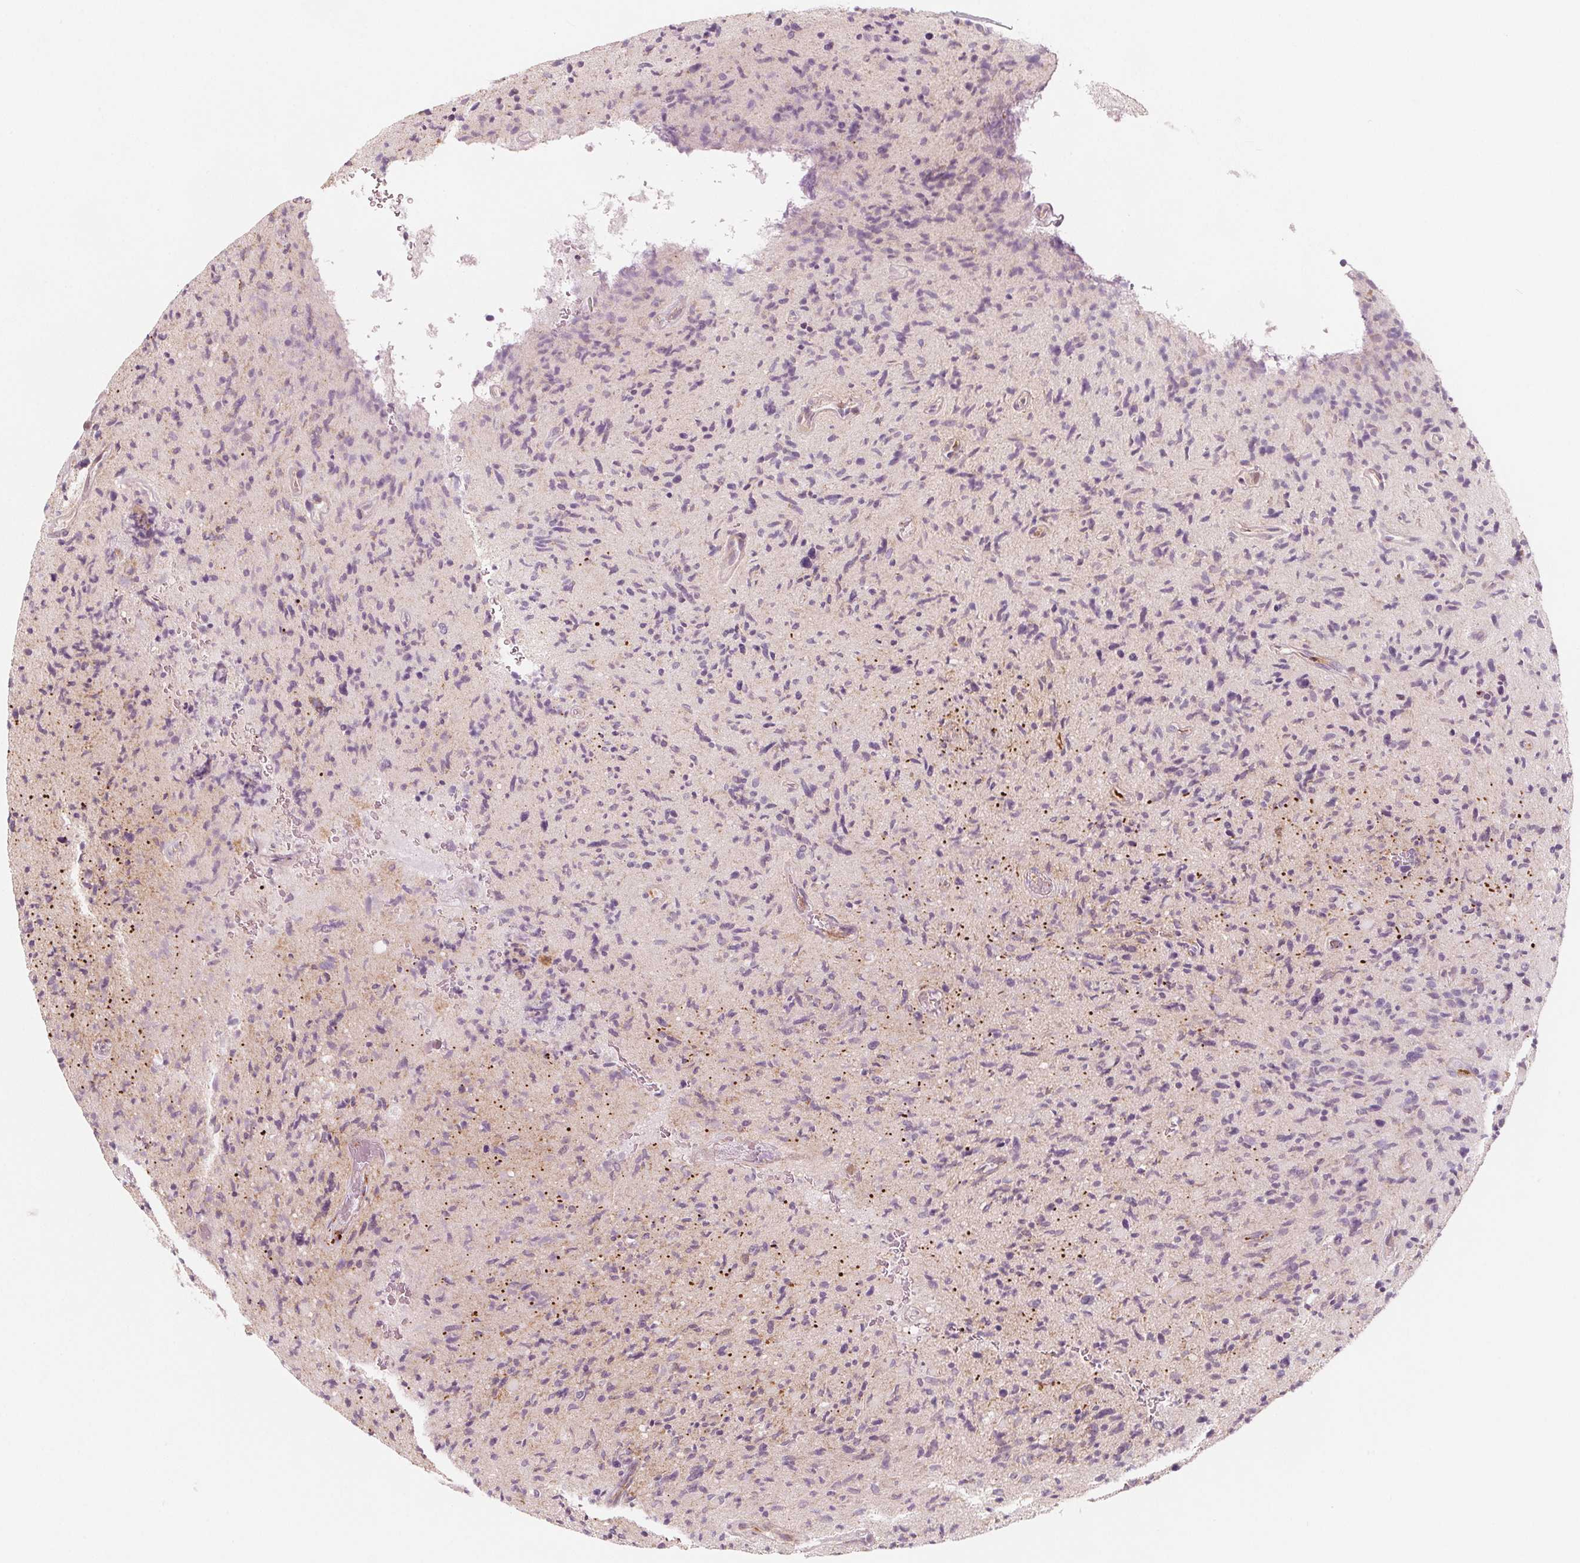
{"staining": {"intensity": "negative", "quantity": "none", "location": "none"}, "tissue": "glioma", "cell_type": "Tumor cells", "image_type": "cancer", "snomed": [{"axis": "morphology", "description": "Glioma, malignant, High grade"}, {"axis": "topography", "description": "Brain"}], "caption": "Human glioma stained for a protein using immunohistochemistry (IHC) shows no expression in tumor cells.", "gene": "ADAM33", "patient": {"sex": "male", "age": 54}}